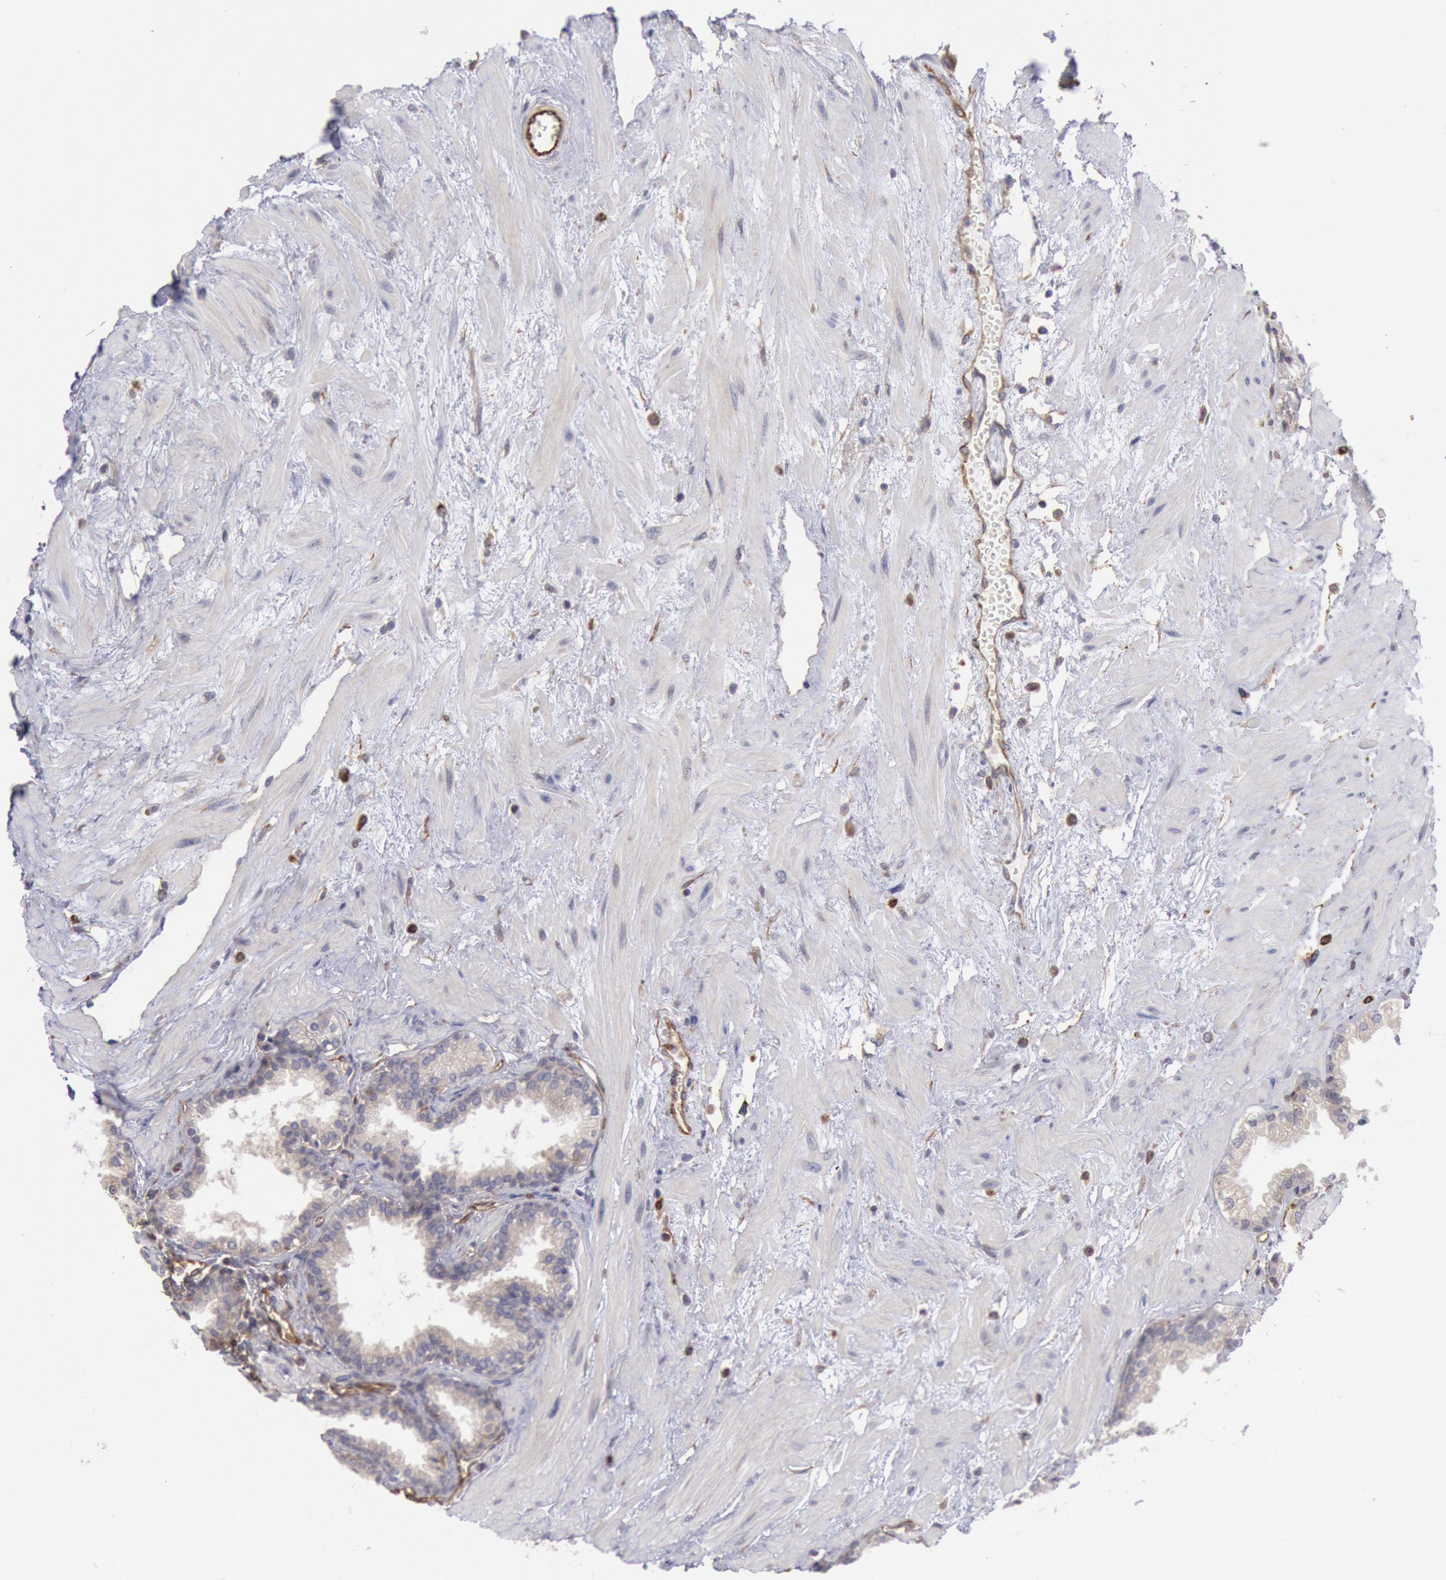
{"staining": {"intensity": "weak", "quantity": ">75%", "location": "cytoplasmic/membranous"}, "tissue": "prostate", "cell_type": "Glandular cells", "image_type": "normal", "snomed": [{"axis": "morphology", "description": "Normal tissue, NOS"}, {"axis": "topography", "description": "Prostate"}], "caption": "Human prostate stained for a protein (brown) shows weak cytoplasmic/membranous positive positivity in approximately >75% of glandular cells.", "gene": "RNF139", "patient": {"sex": "male", "age": 64}}